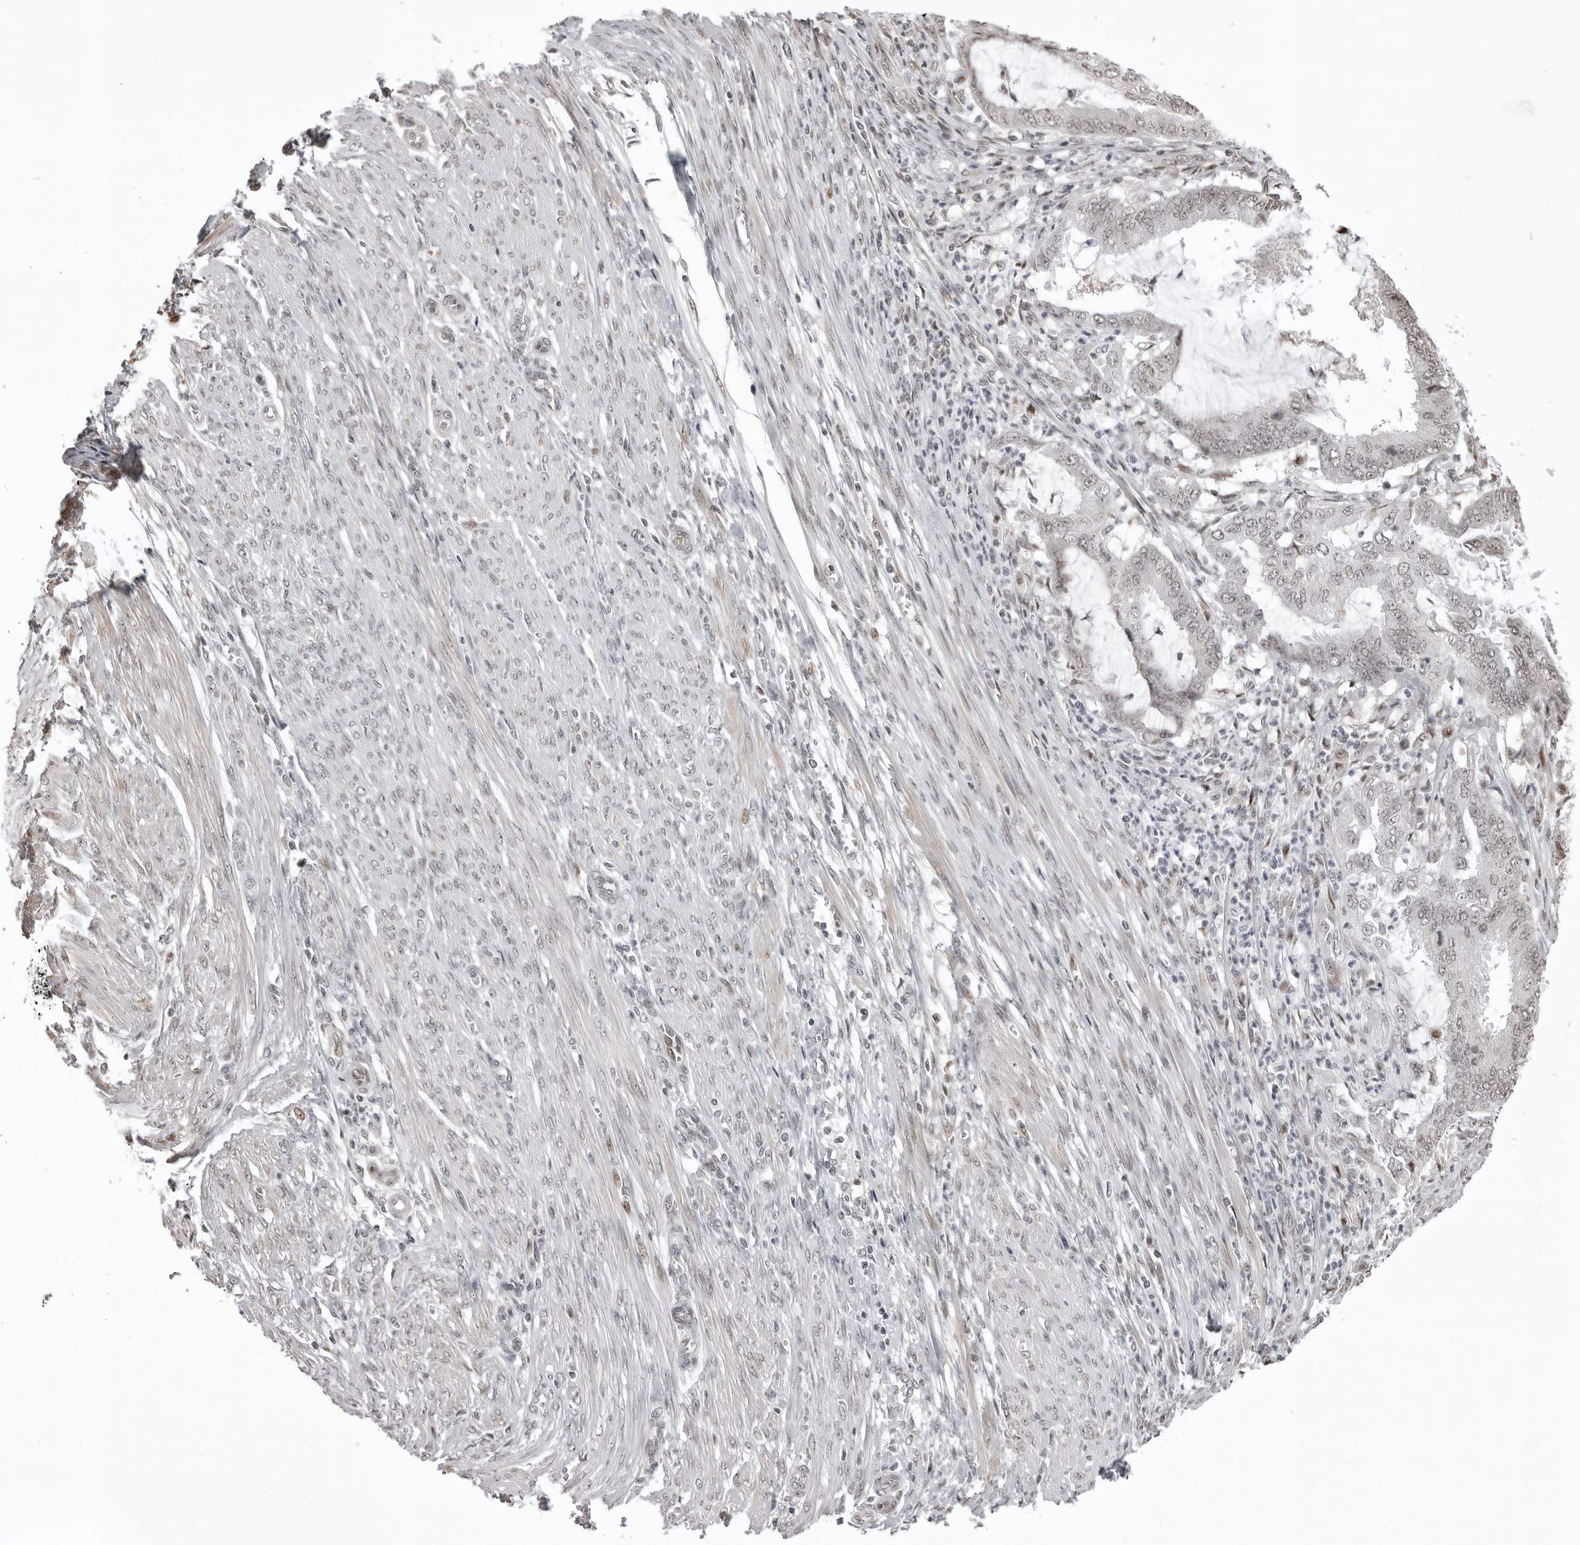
{"staining": {"intensity": "negative", "quantity": "none", "location": "none"}, "tissue": "endometrial cancer", "cell_type": "Tumor cells", "image_type": "cancer", "snomed": [{"axis": "morphology", "description": "Adenocarcinoma, NOS"}, {"axis": "topography", "description": "Endometrium"}], "caption": "Endometrial adenocarcinoma was stained to show a protein in brown. There is no significant positivity in tumor cells. (DAB IHC with hematoxylin counter stain).", "gene": "PHF3", "patient": {"sex": "female", "age": 51}}